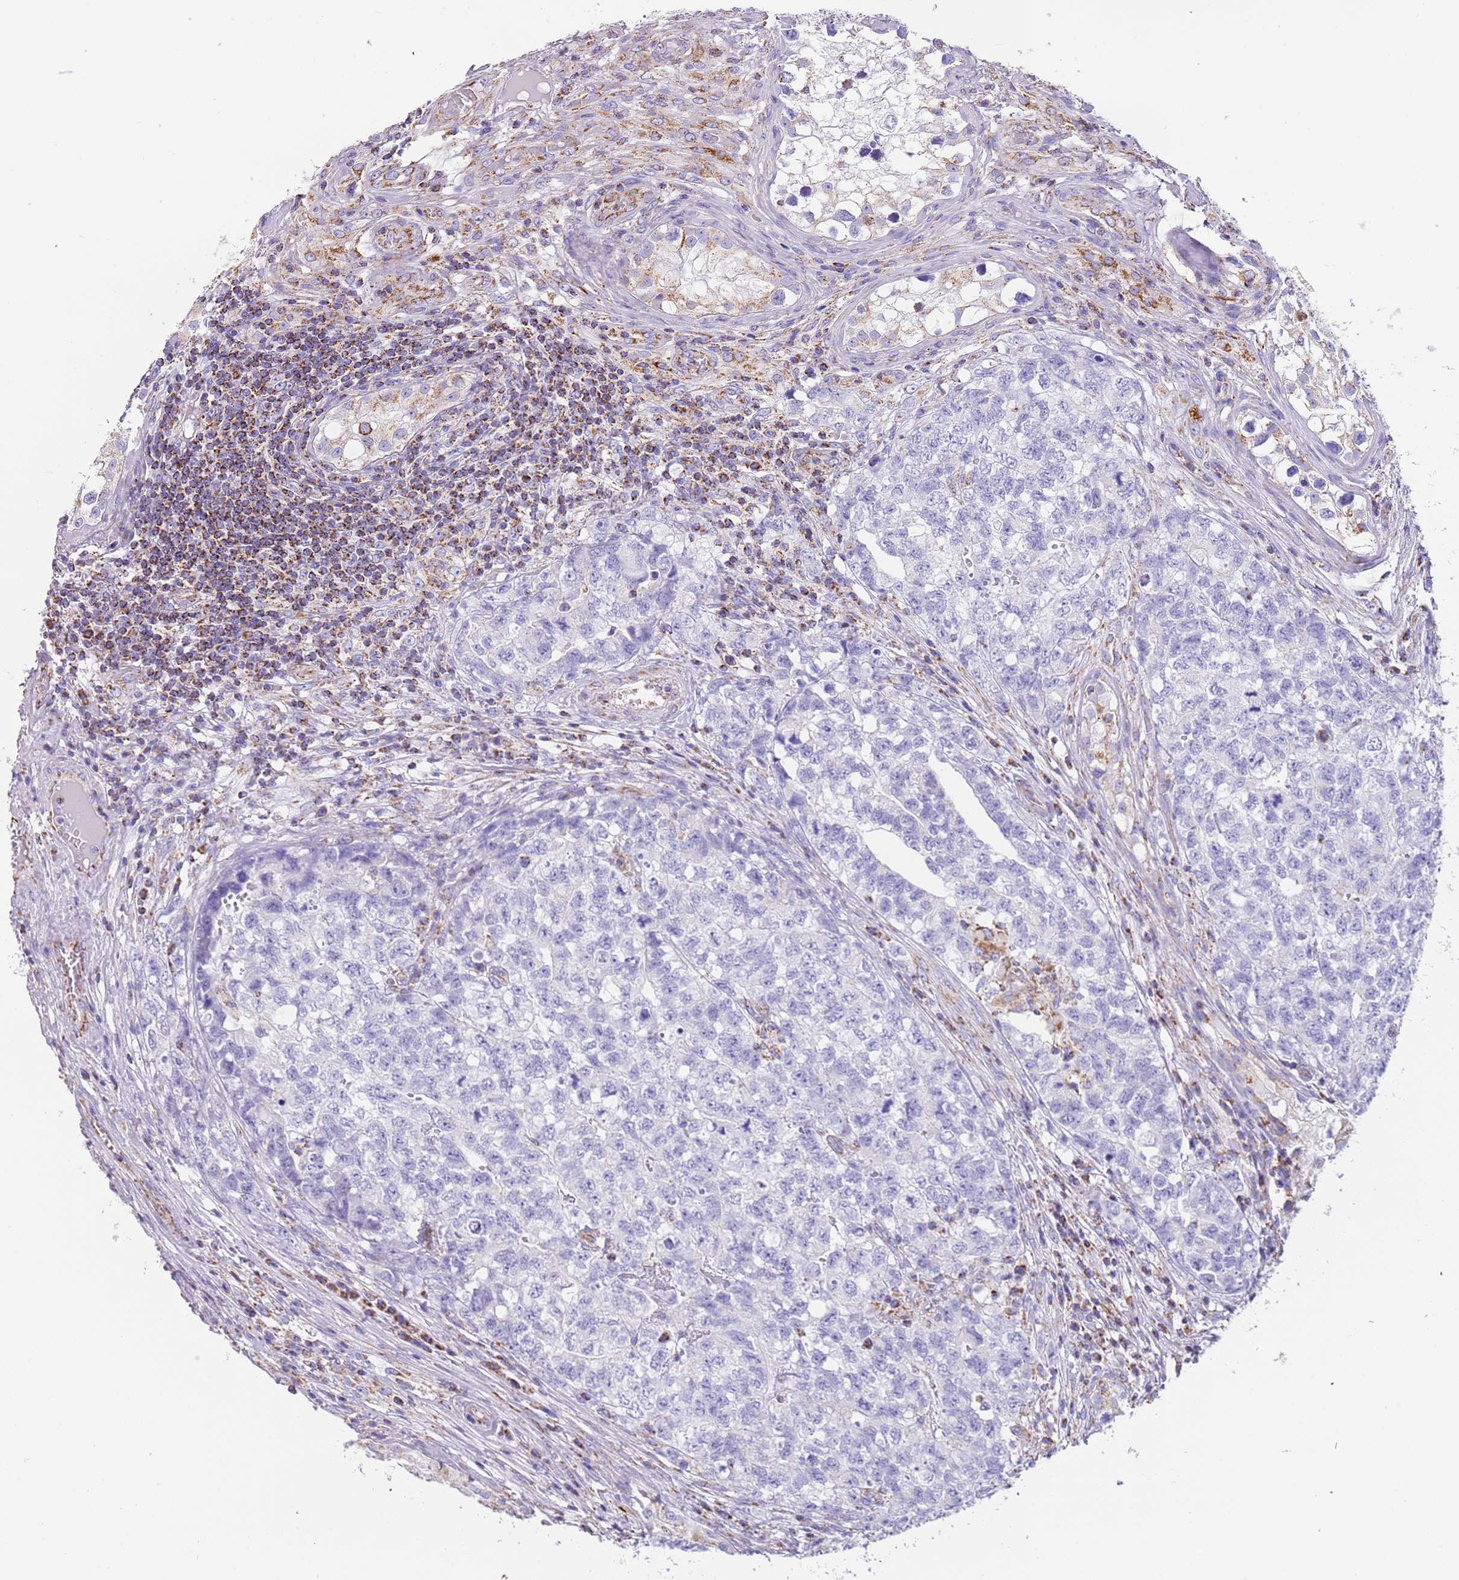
{"staining": {"intensity": "negative", "quantity": "none", "location": "none"}, "tissue": "testis cancer", "cell_type": "Tumor cells", "image_type": "cancer", "snomed": [{"axis": "morphology", "description": "Carcinoma, Embryonal, NOS"}, {"axis": "topography", "description": "Testis"}], "caption": "DAB (3,3'-diaminobenzidine) immunohistochemical staining of human embryonal carcinoma (testis) reveals no significant positivity in tumor cells.", "gene": "SUCLG2", "patient": {"sex": "male", "age": 31}}